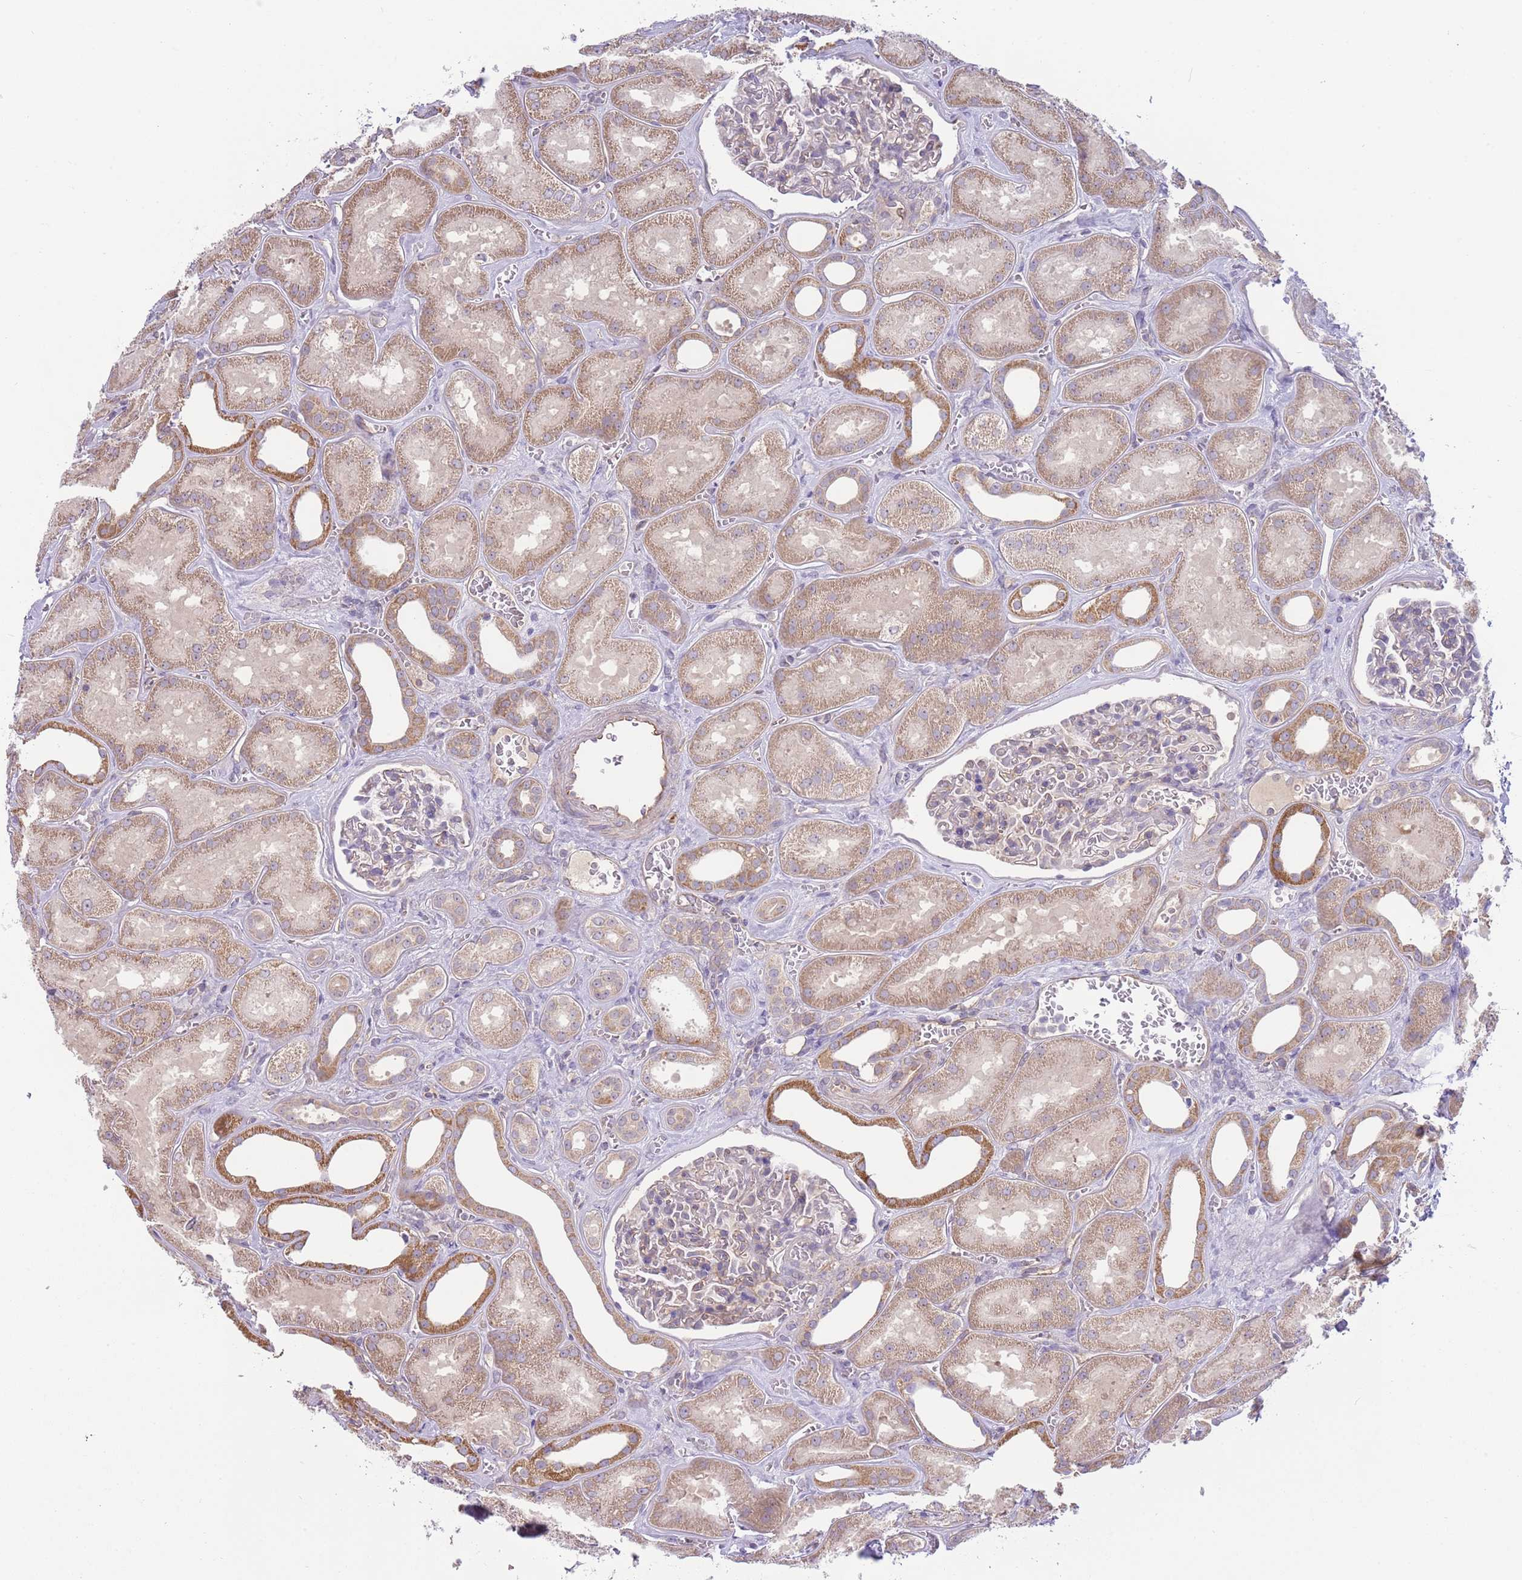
{"staining": {"intensity": "weak", "quantity": "<25%", "location": "cytoplasmic/membranous"}, "tissue": "kidney", "cell_type": "Cells in glomeruli", "image_type": "normal", "snomed": [{"axis": "morphology", "description": "Normal tissue, NOS"}, {"axis": "morphology", "description": "Adenocarcinoma, NOS"}, {"axis": "topography", "description": "Kidney"}], "caption": "DAB (3,3'-diaminobenzidine) immunohistochemical staining of normal human kidney shows no significant staining in cells in glomeruli. (DAB immunohistochemistry with hematoxylin counter stain).", "gene": "SKOR2", "patient": {"sex": "female", "age": 68}}